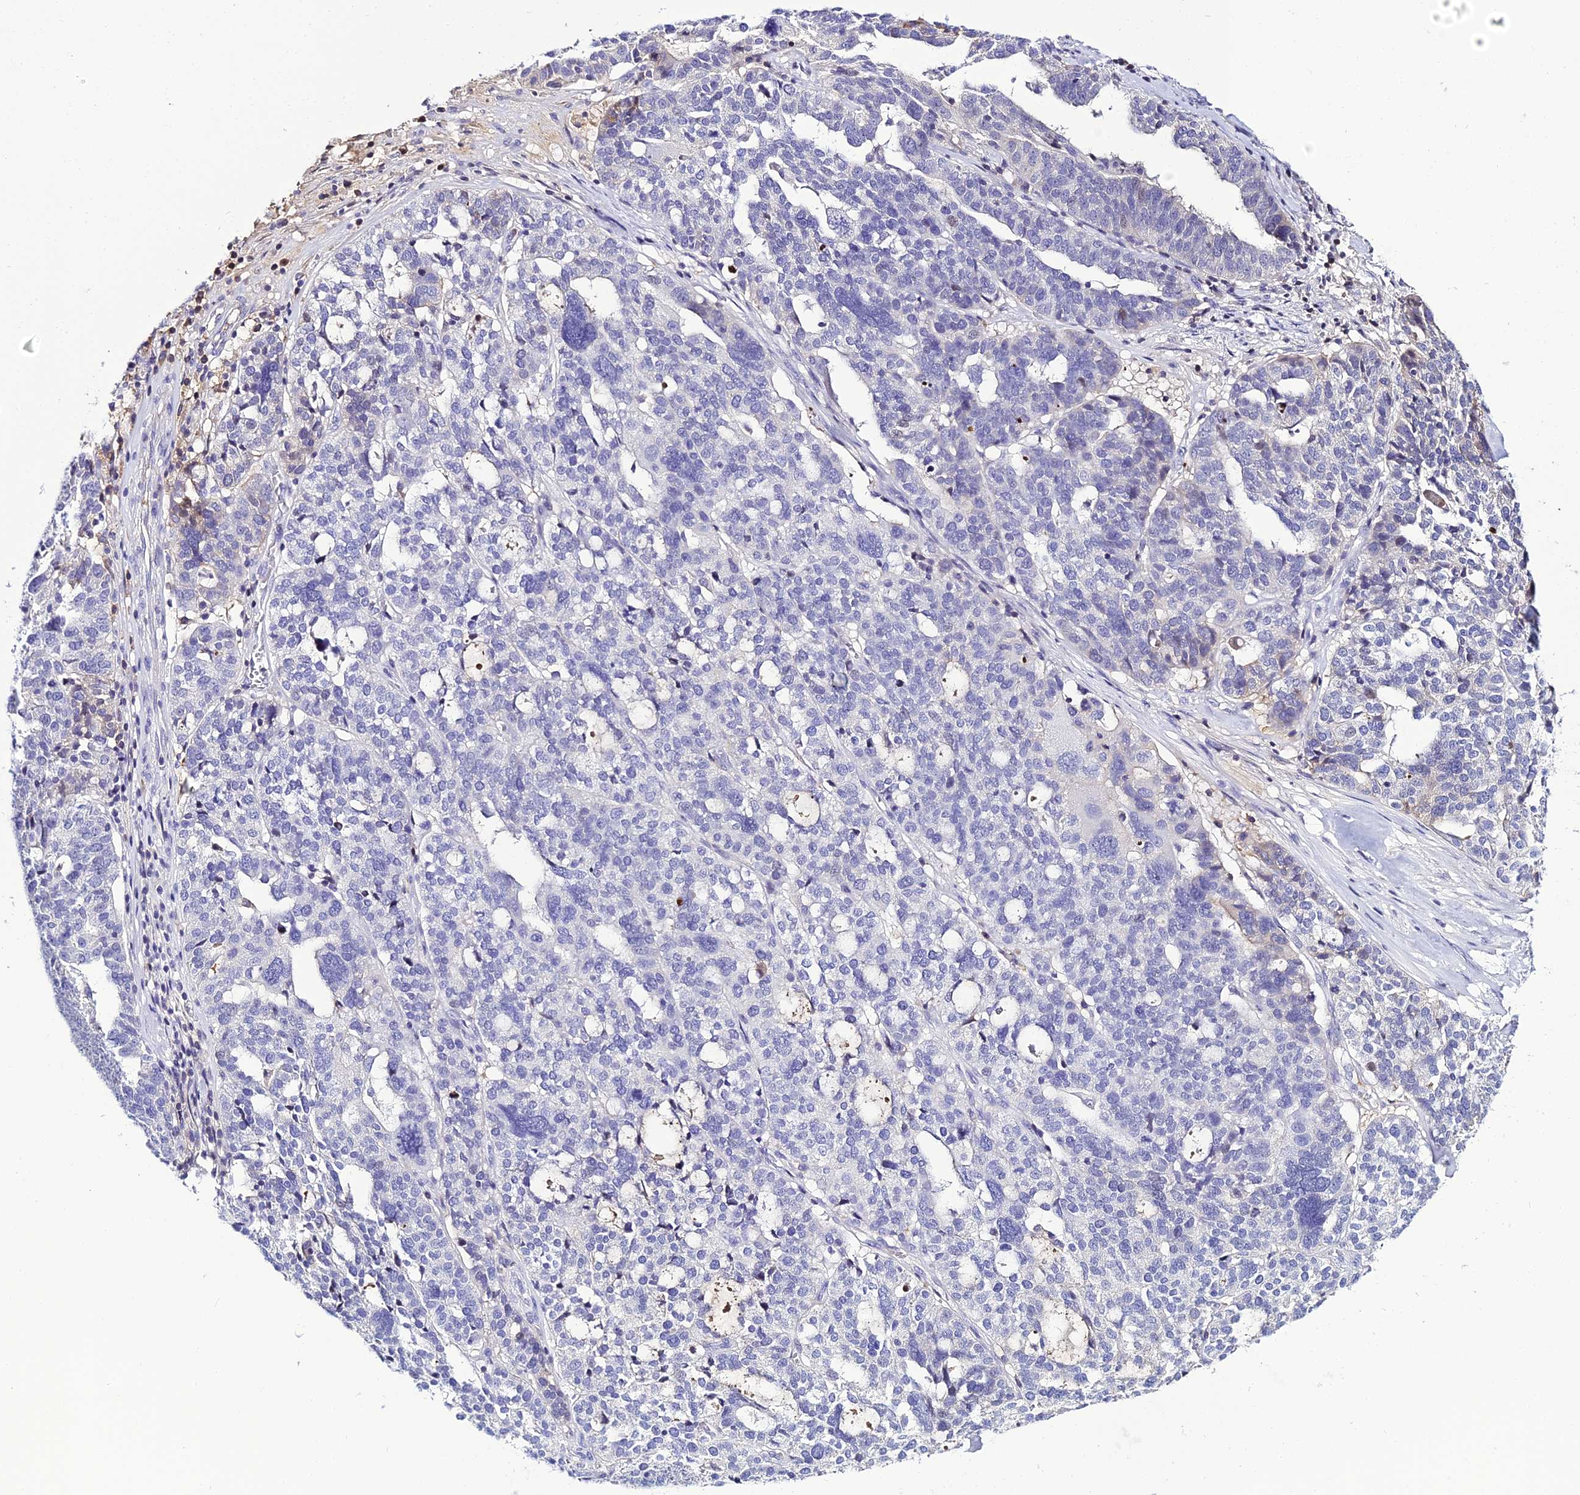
{"staining": {"intensity": "negative", "quantity": "none", "location": "none"}, "tissue": "ovarian cancer", "cell_type": "Tumor cells", "image_type": "cancer", "snomed": [{"axis": "morphology", "description": "Cystadenocarcinoma, serous, NOS"}, {"axis": "topography", "description": "Ovary"}], "caption": "The image exhibits no significant positivity in tumor cells of ovarian cancer.", "gene": "DEFB132", "patient": {"sex": "female", "age": 59}}